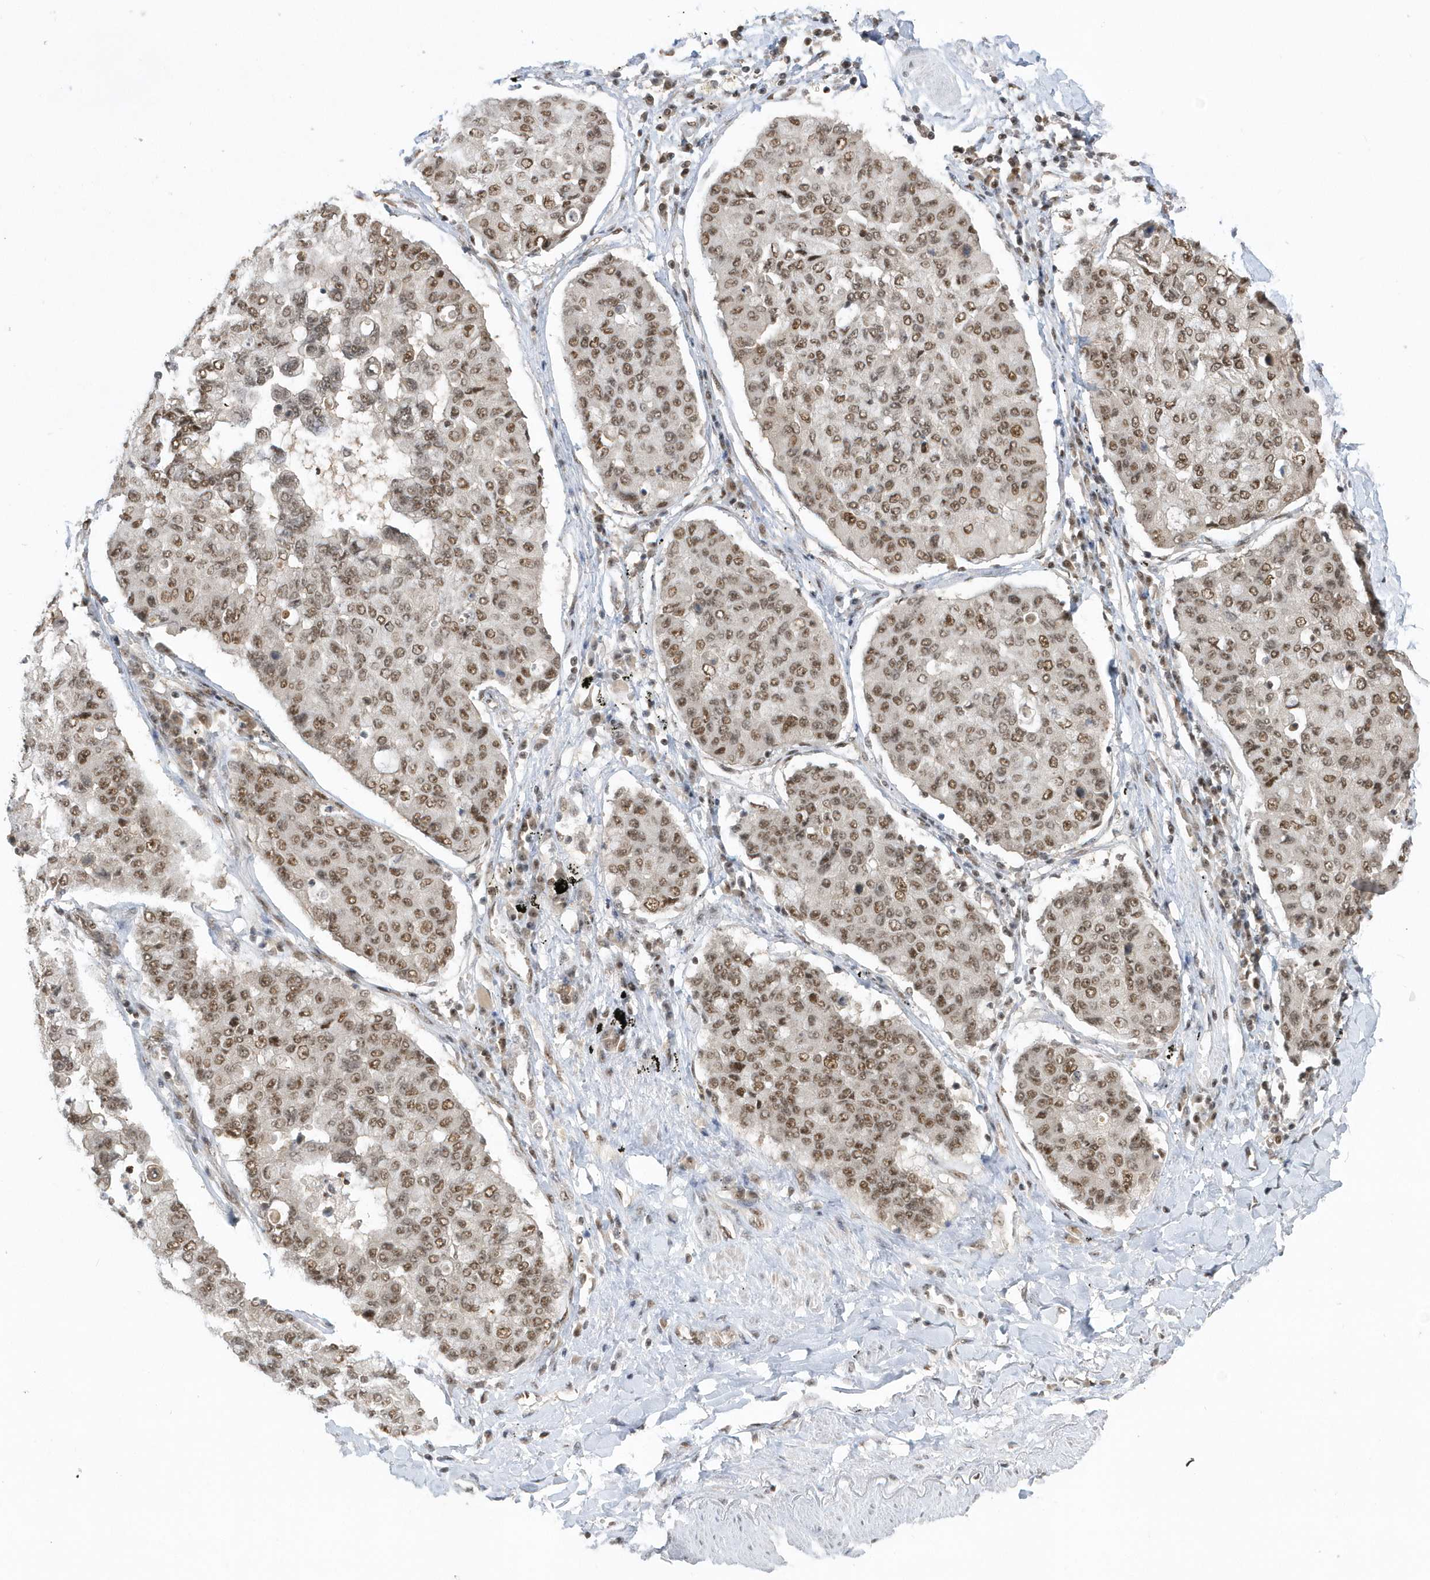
{"staining": {"intensity": "moderate", "quantity": ">75%", "location": "nuclear"}, "tissue": "lung cancer", "cell_type": "Tumor cells", "image_type": "cancer", "snomed": [{"axis": "morphology", "description": "Squamous cell carcinoma, NOS"}, {"axis": "topography", "description": "Lung"}], "caption": "A medium amount of moderate nuclear positivity is identified in approximately >75% of tumor cells in lung cancer tissue. The staining was performed using DAB (3,3'-diaminobenzidine) to visualize the protein expression in brown, while the nuclei were stained in blue with hematoxylin (Magnification: 20x).", "gene": "SEPHS1", "patient": {"sex": "male", "age": 74}}